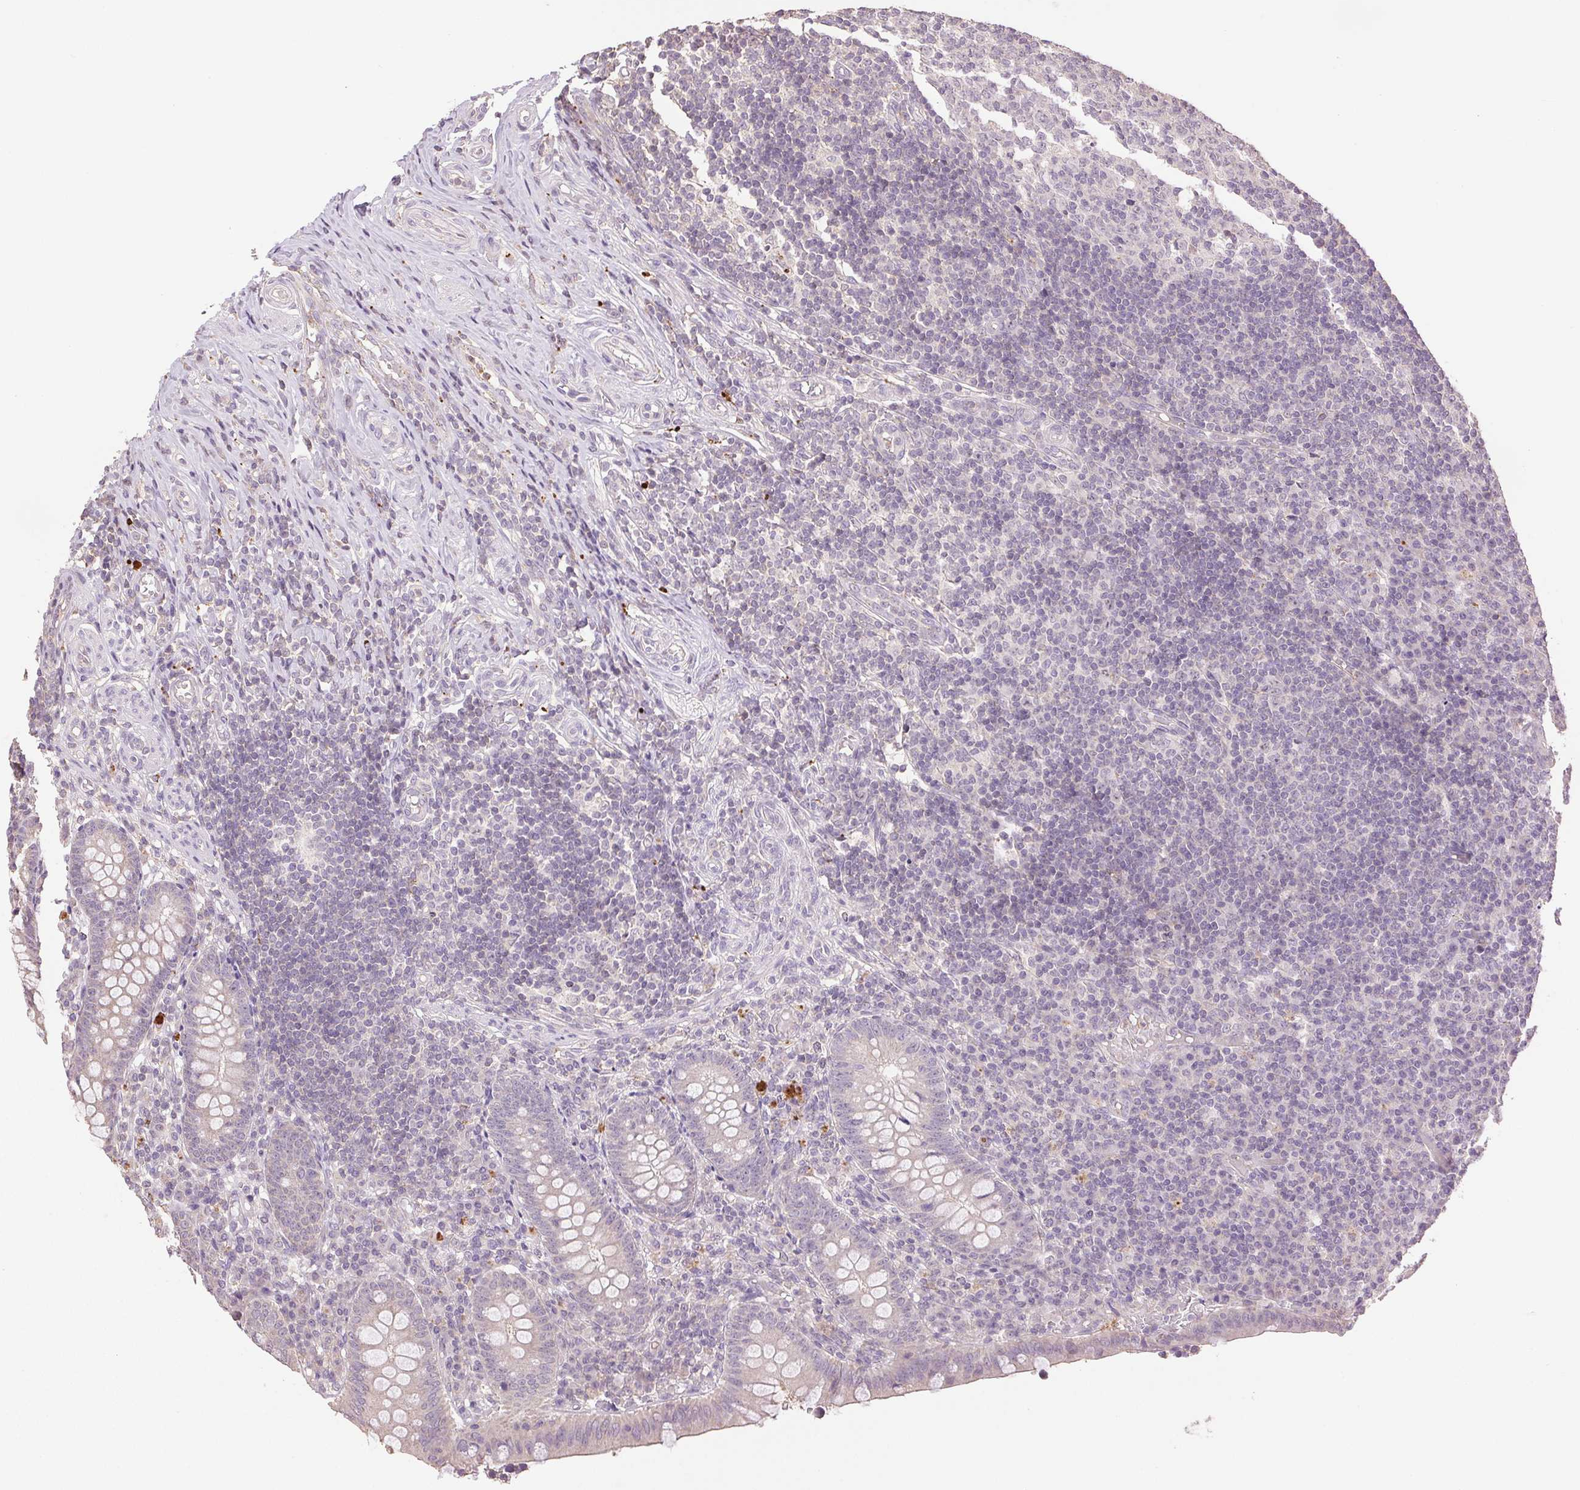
{"staining": {"intensity": "negative", "quantity": "none", "location": "none"}, "tissue": "appendix", "cell_type": "Glandular cells", "image_type": "normal", "snomed": [{"axis": "morphology", "description": "Normal tissue, NOS"}, {"axis": "topography", "description": "Appendix"}], "caption": "IHC photomicrograph of benign appendix: appendix stained with DAB (3,3'-diaminobenzidine) exhibits no significant protein expression in glandular cells.", "gene": "TMEM253", "patient": {"sex": "male", "age": 18}}